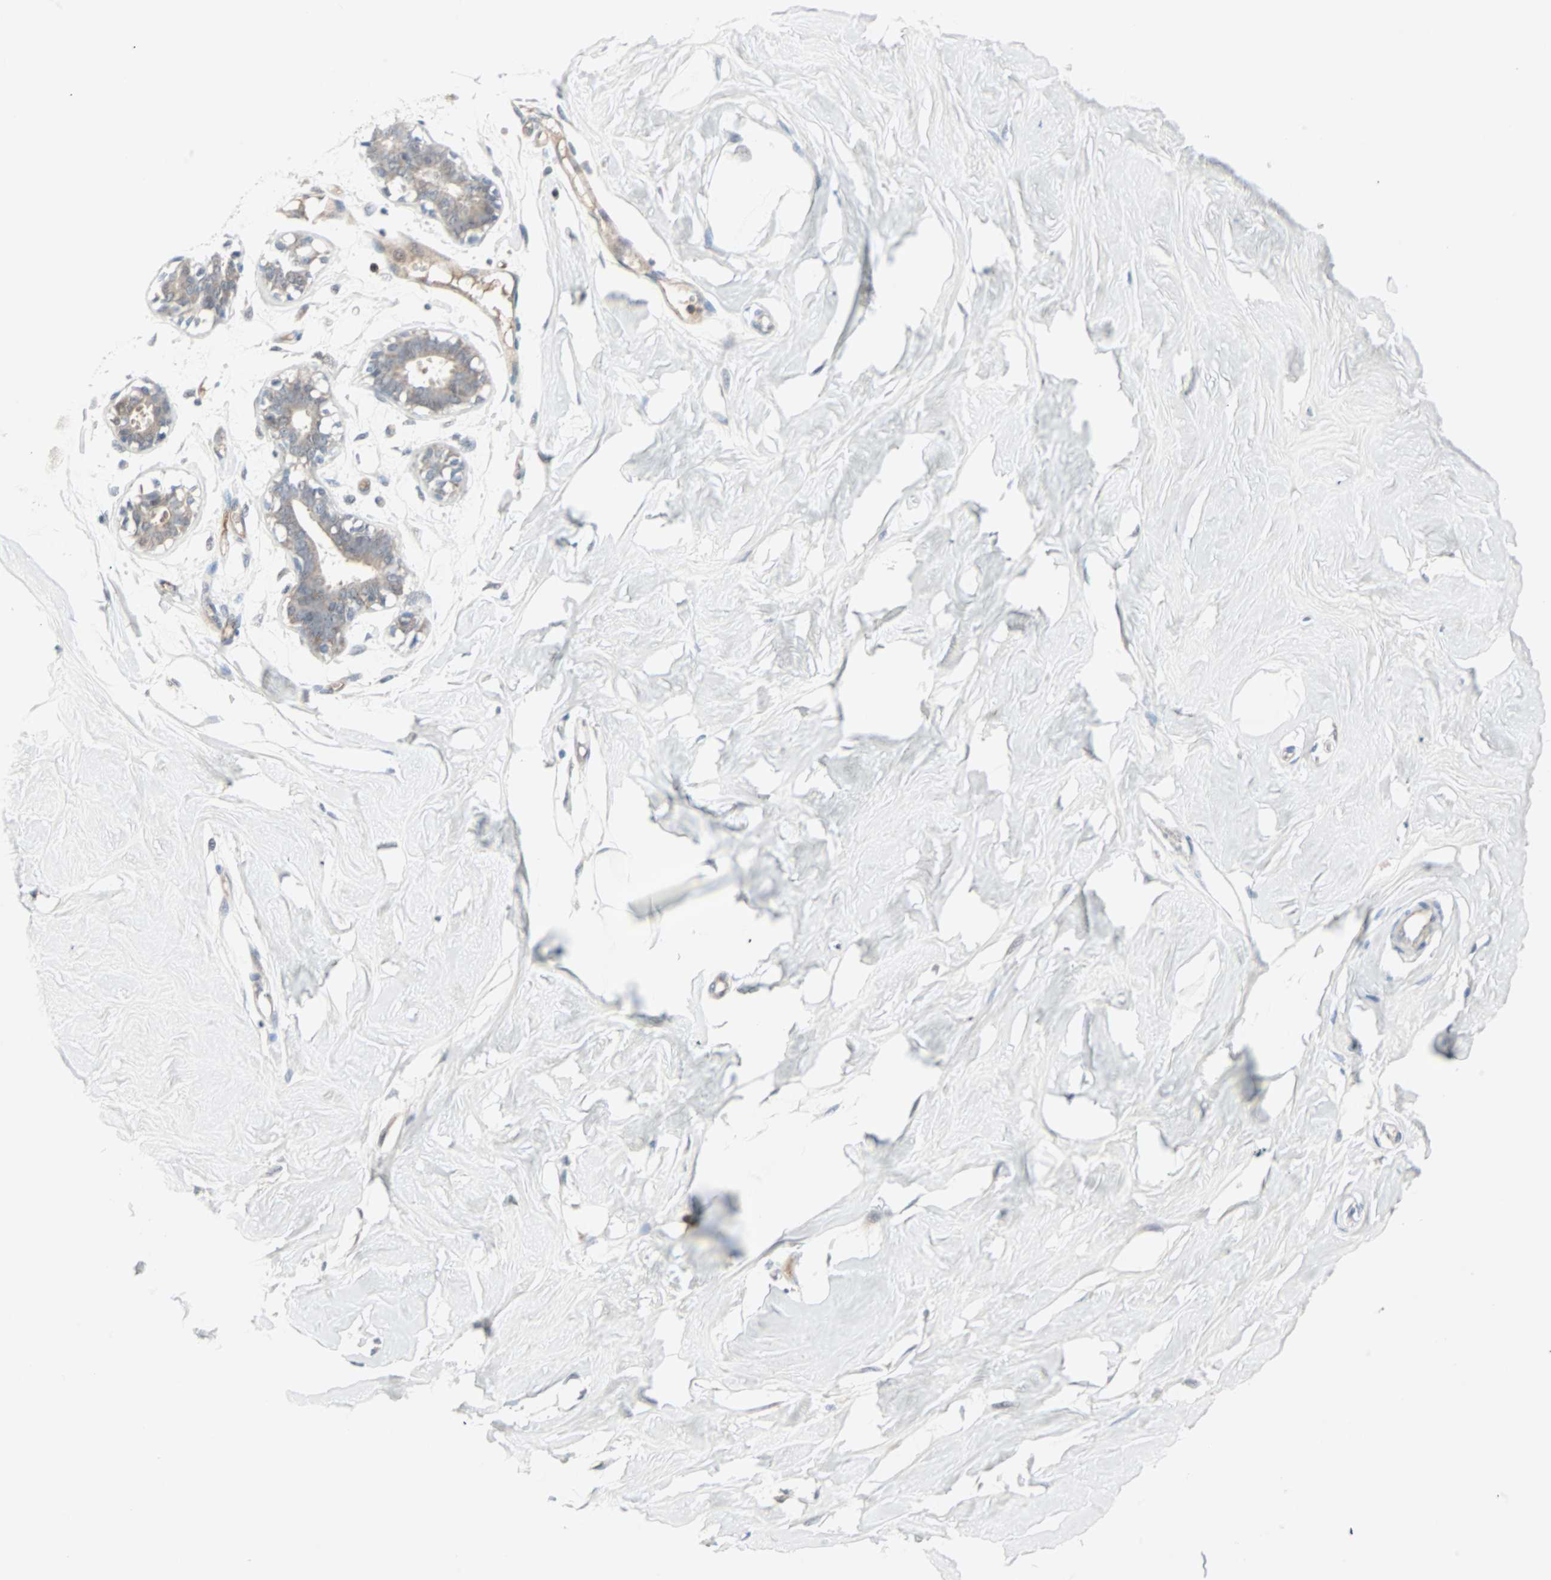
{"staining": {"intensity": "negative", "quantity": "none", "location": "none"}, "tissue": "breast", "cell_type": "Adipocytes", "image_type": "normal", "snomed": [{"axis": "morphology", "description": "Normal tissue, NOS"}, {"axis": "topography", "description": "Breast"}, {"axis": "topography", "description": "Soft tissue"}], "caption": "Image shows no significant protein expression in adipocytes of normal breast. (Immunohistochemistry (ihc), brightfield microscopy, high magnification).", "gene": "CASP3", "patient": {"sex": "female", "age": 25}}